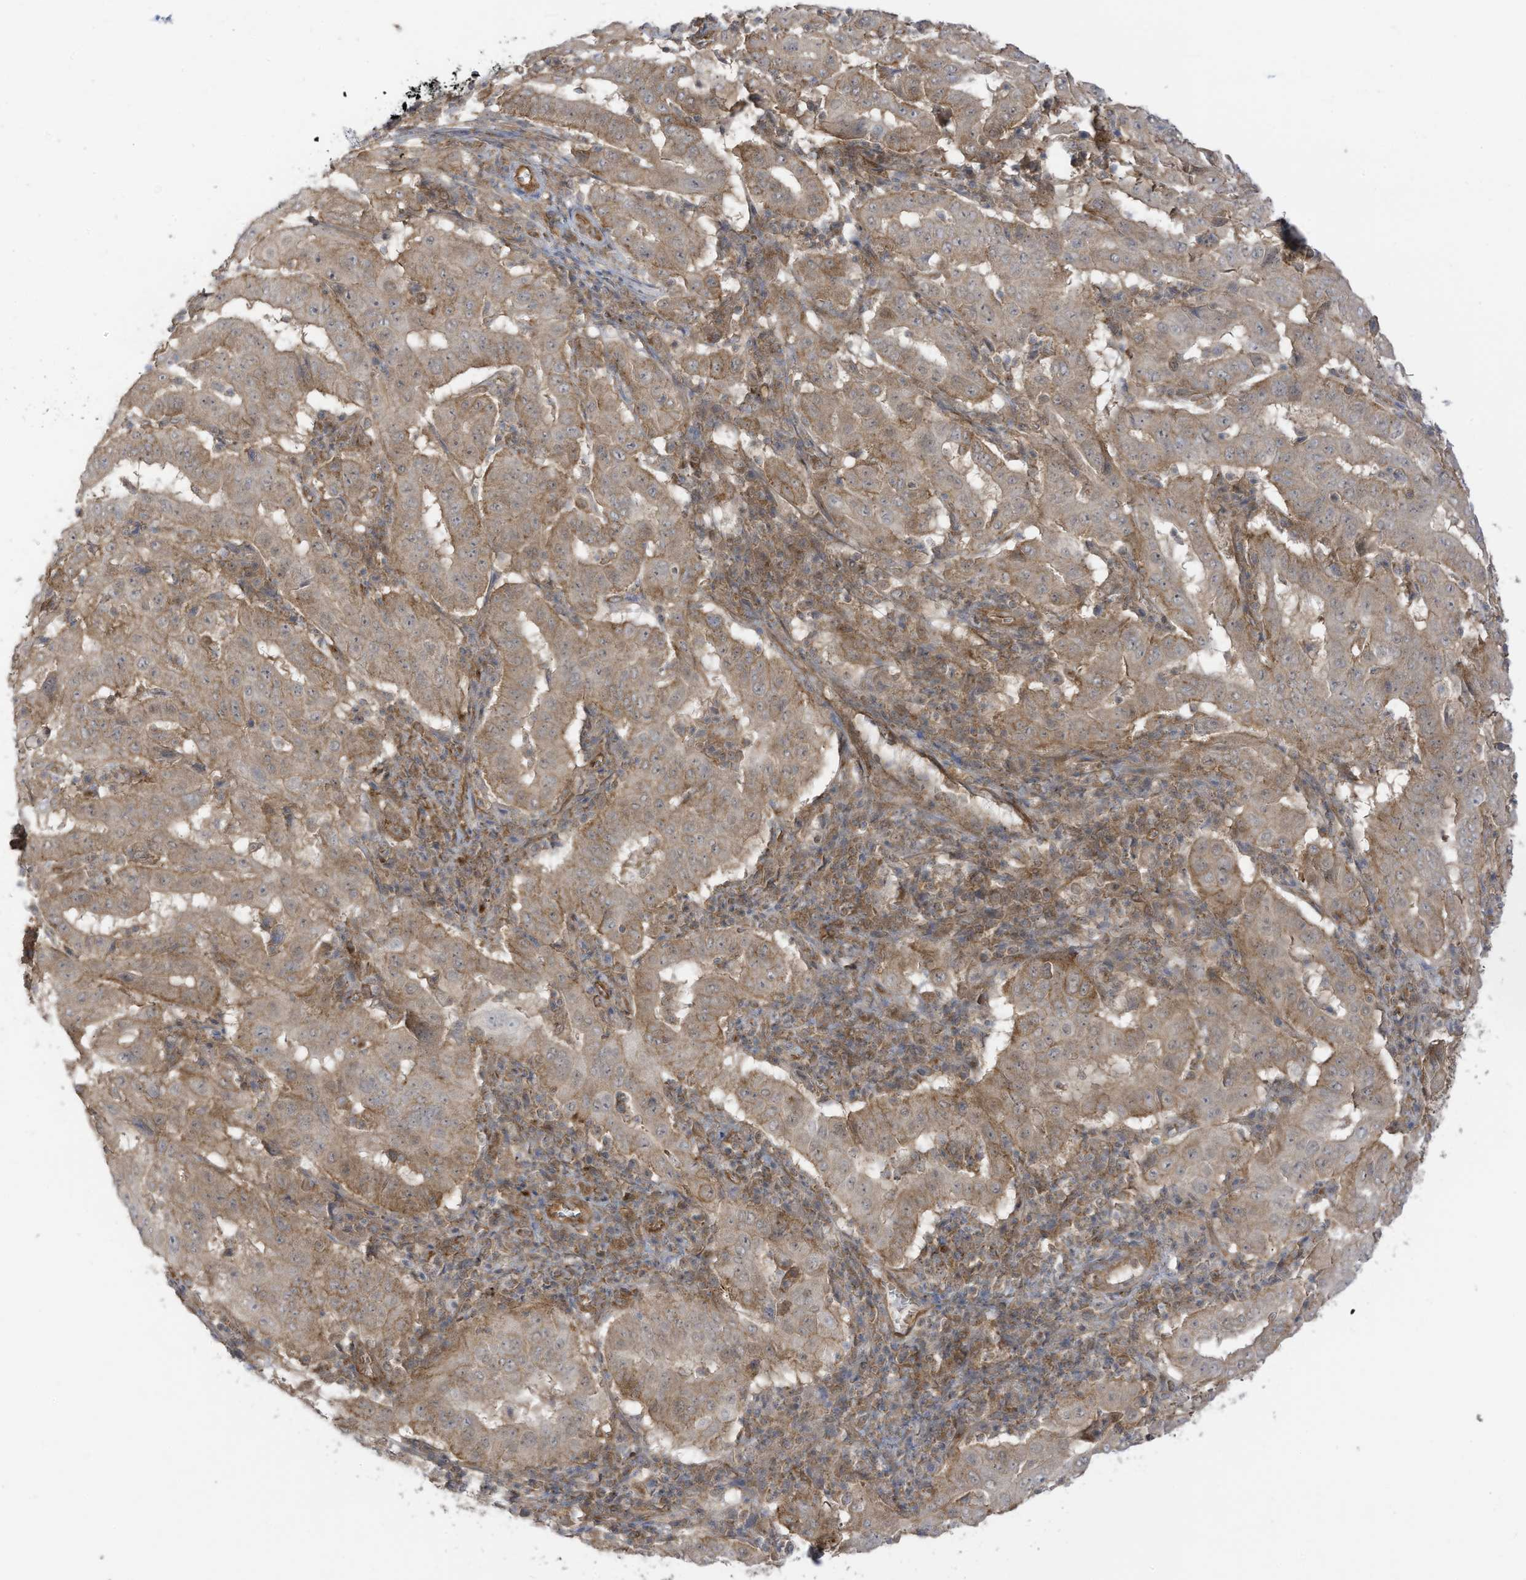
{"staining": {"intensity": "weak", "quantity": "25%-75%", "location": "cytoplasmic/membranous"}, "tissue": "pancreatic cancer", "cell_type": "Tumor cells", "image_type": "cancer", "snomed": [{"axis": "morphology", "description": "Adenocarcinoma, NOS"}, {"axis": "topography", "description": "Pancreas"}], "caption": "Immunohistochemical staining of human pancreatic cancer exhibits weak cytoplasmic/membranous protein positivity in approximately 25%-75% of tumor cells.", "gene": "REPS1", "patient": {"sex": "male", "age": 63}}